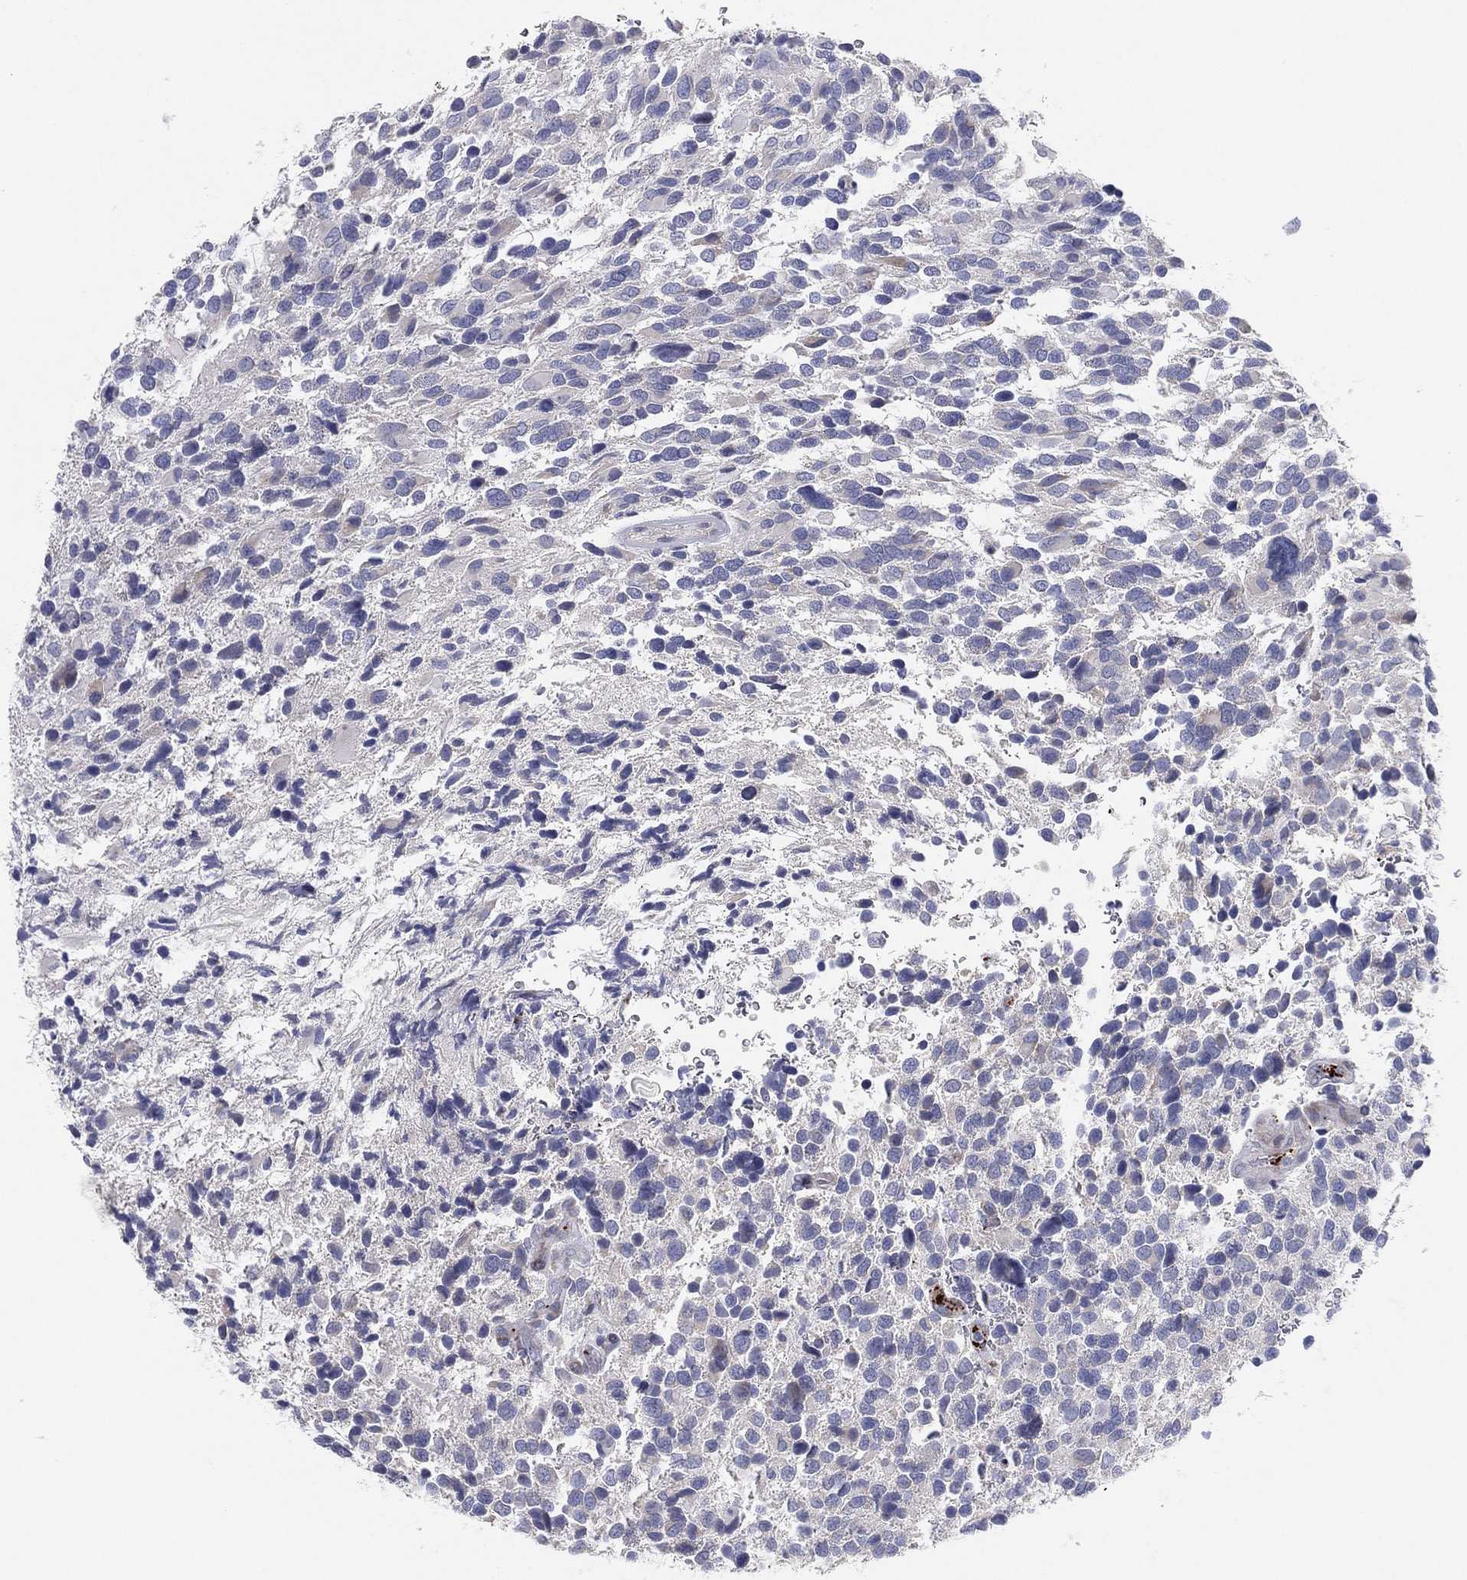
{"staining": {"intensity": "negative", "quantity": "none", "location": "none"}, "tissue": "glioma", "cell_type": "Tumor cells", "image_type": "cancer", "snomed": [{"axis": "morphology", "description": "Glioma, malignant, Low grade"}, {"axis": "topography", "description": "Brain"}], "caption": "The histopathology image displays no significant expression in tumor cells of low-grade glioma (malignant).", "gene": "TMEM40", "patient": {"sex": "female", "age": 32}}